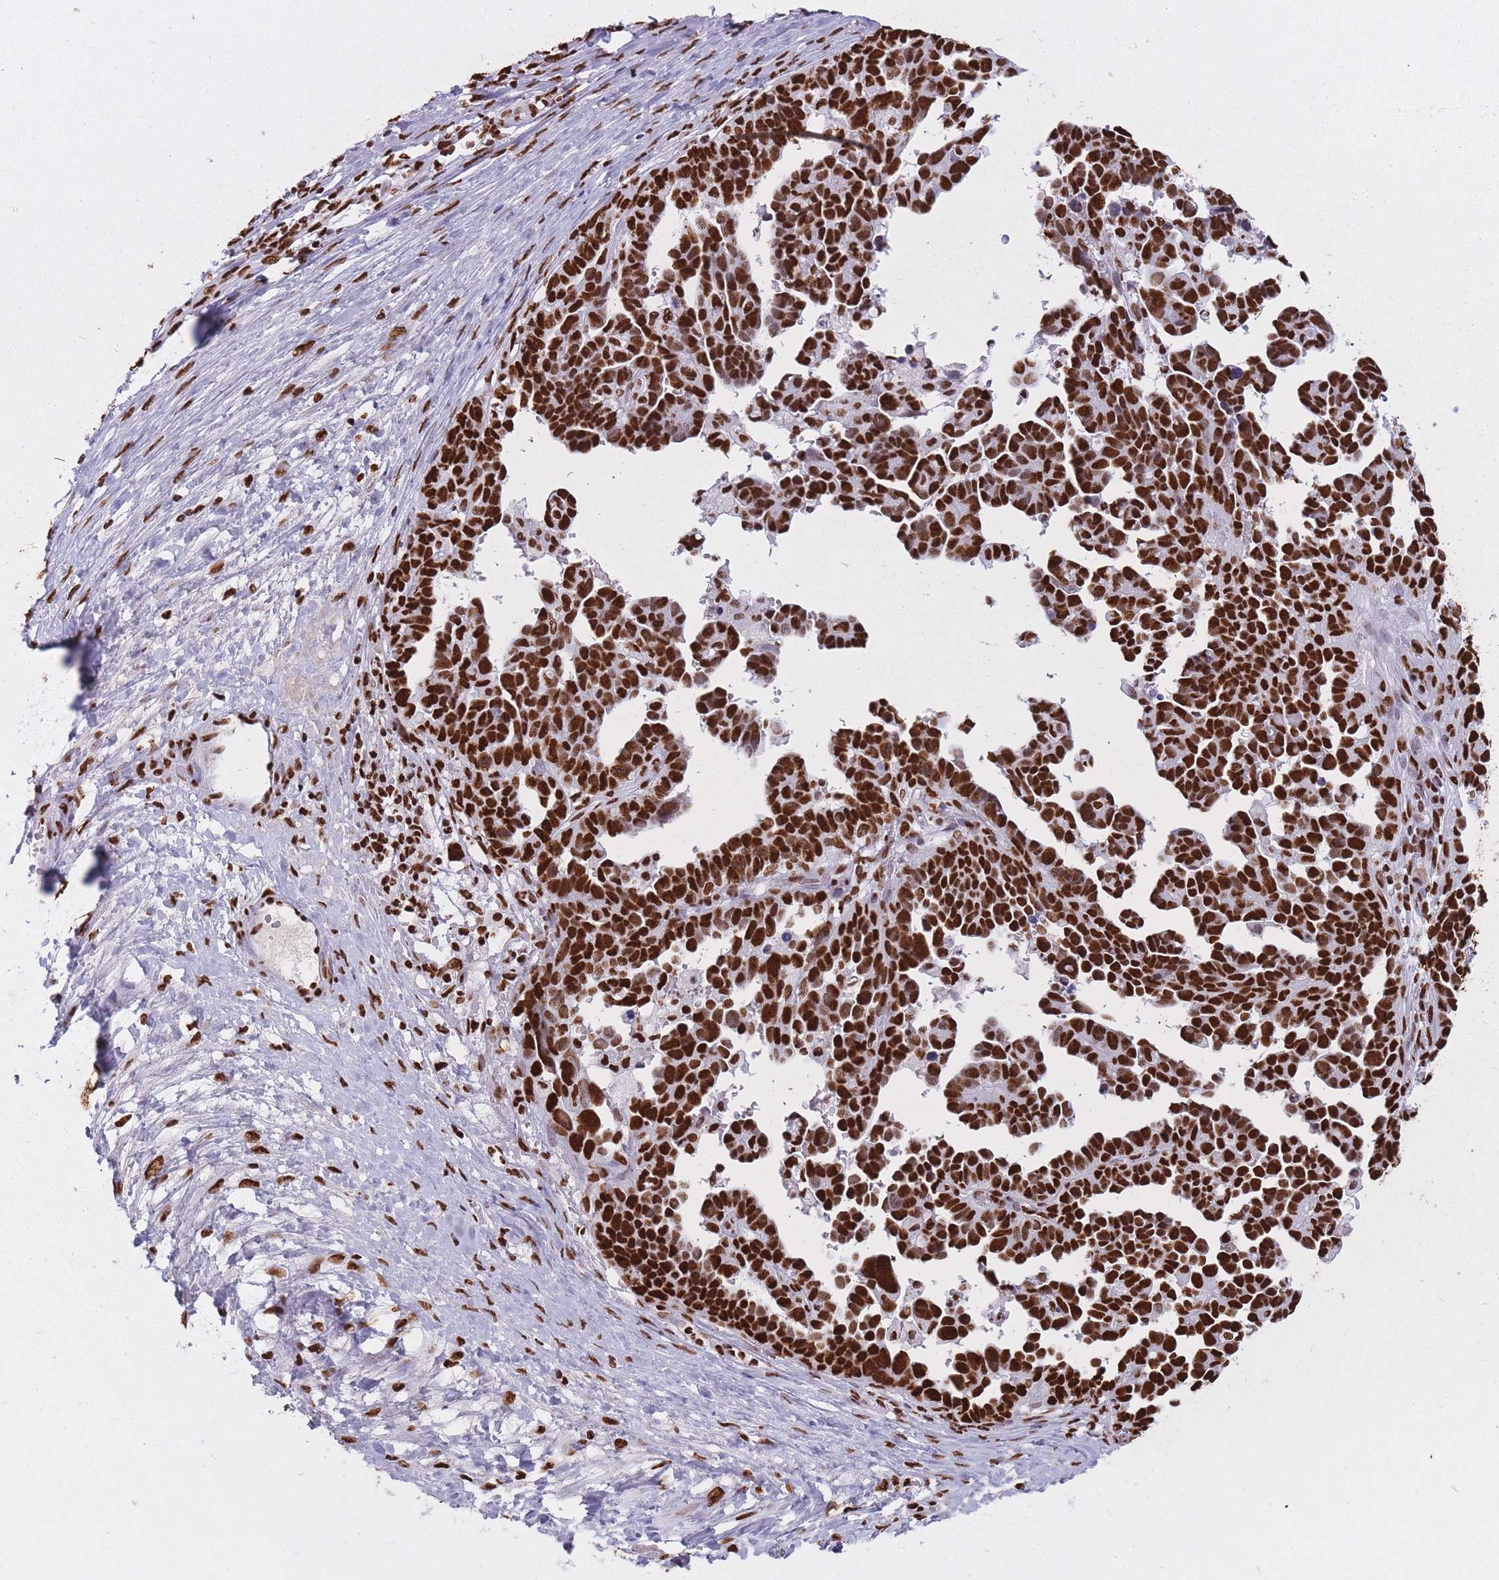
{"staining": {"intensity": "strong", "quantity": ">75%", "location": "nuclear"}, "tissue": "ovarian cancer", "cell_type": "Tumor cells", "image_type": "cancer", "snomed": [{"axis": "morphology", "description": "Cystadenocarcinoma, serous, NOS"}, {"axis": "topography", "description": "Ovary"}], "caption": "Serous cystadenocarcinoma (ovarian) was stained to show a protein in brown. There is high levels of strong nuclear positivity in about >75% of tumor cells.", "gene": "HNRNPUL1", "patient": {"sex": "female", "age": 54}}